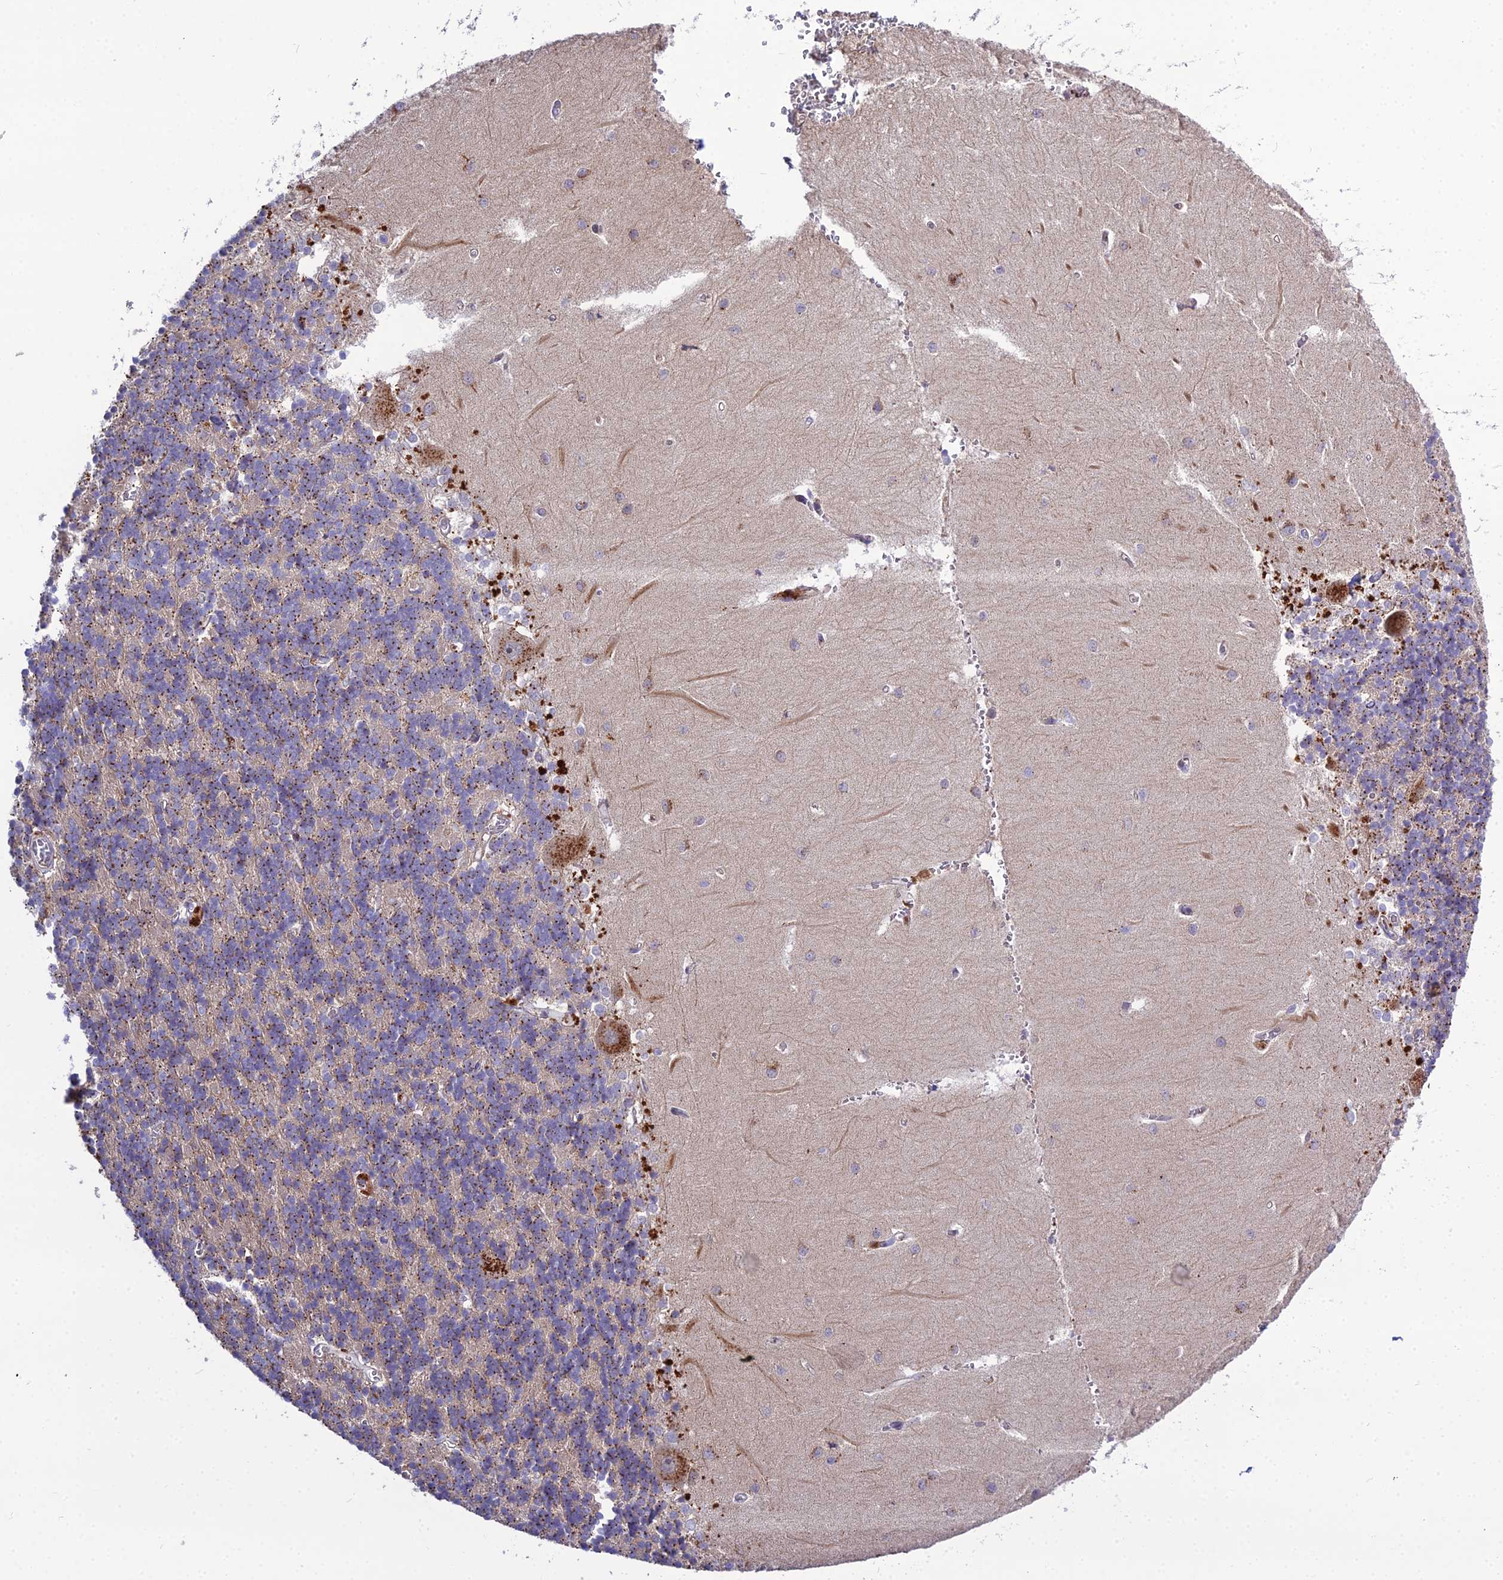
{"staining": {"intensity": "moderate", "quantity": "25%-75%", "location": "cytoplasmic/membranous"}, "tissue": "cerebellum", "cell_type": "Cells in granular layer", "image_type": "normal", "snomed": [{"axis": "morphology", "description": "Normal tissue, NOS"}, {"axis": "topography", "description": "Cerebellum"}], "caption": "Cerebellum stained with DAB (3,3'-diaminobenzidine) IHC exhibits medium levels of moderate cytoplasmic/membranous positivity in about 25%-75% of cells in granular layer.", "gene": "EID2", "patient": {"sex": "male", "age": 37}}